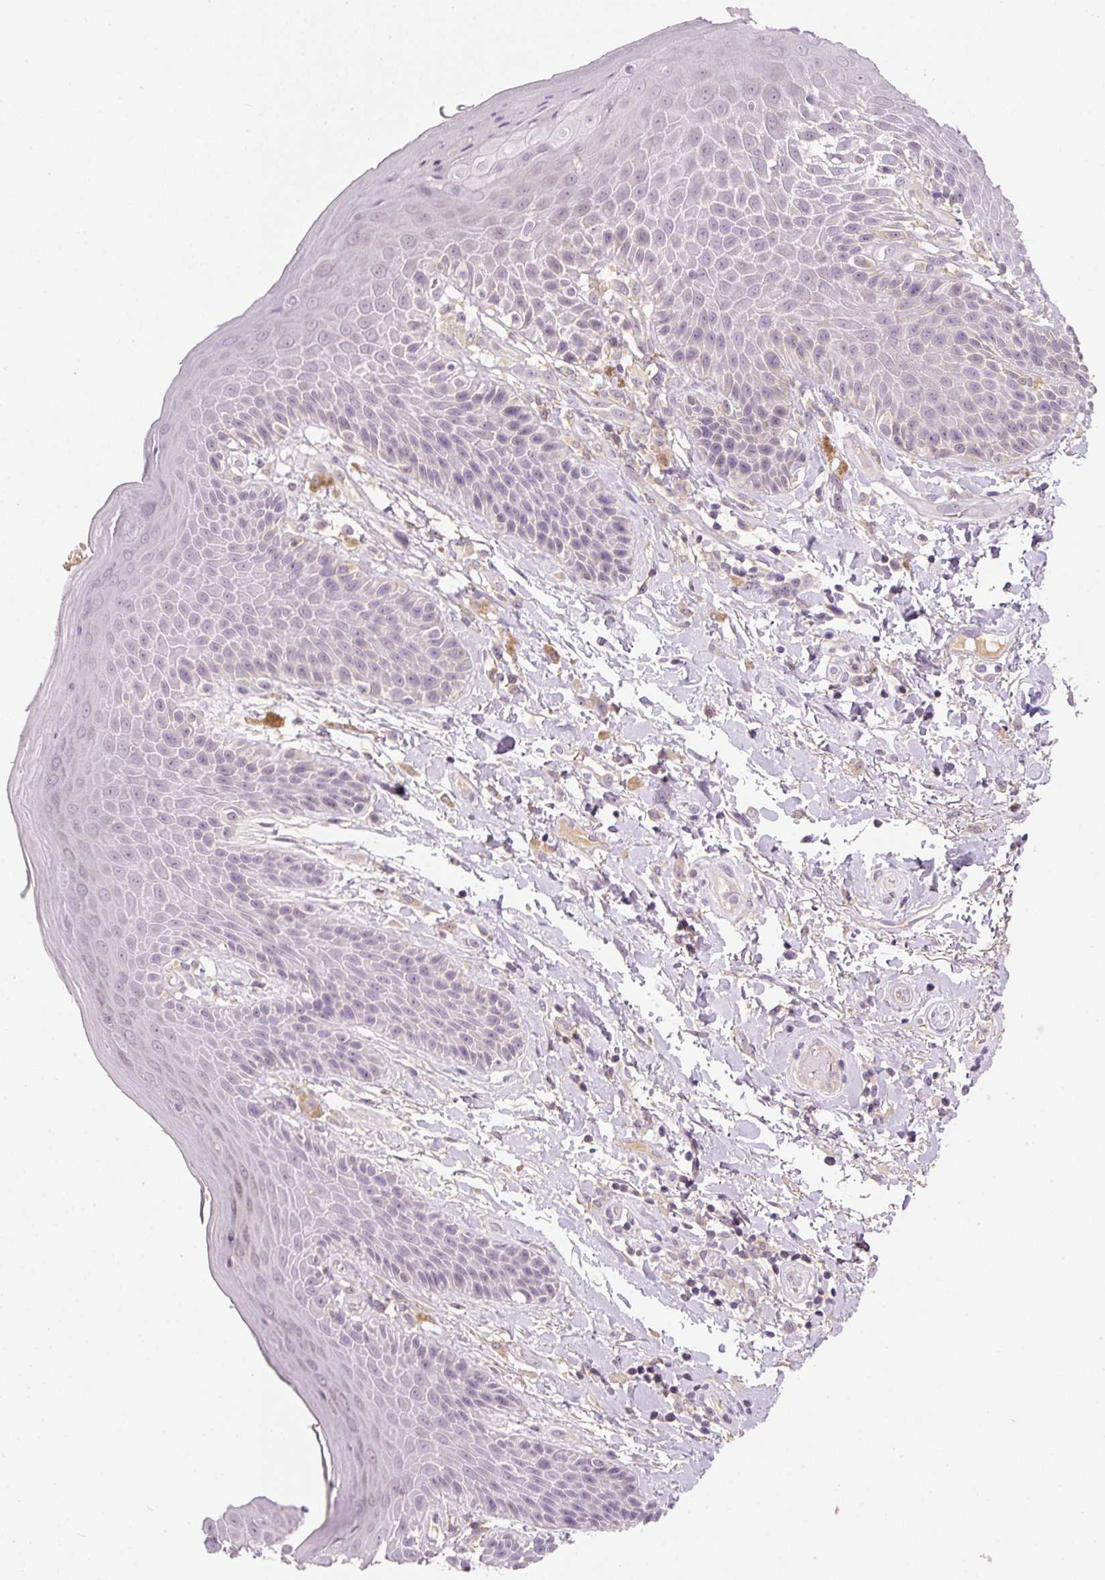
{"staining": {"intensity": "weak", "quantity": "<25%", "location": "cytoplasmic/membranous"}, "tissue": "skin", "cell_type": "Epidermal cells", "image_type": "normal", "snomed": [{"axis": "morphology", "description": "Normal tissue, NOS"}, {"axis": "topography", "description": "Peripheral nerve tissue"}], "caption": "The photomicrograph reveals no significant positivity in epidermal cells of skin.", "gene": "TMEM37", "patient": {"sex": "male", "age": 51}}